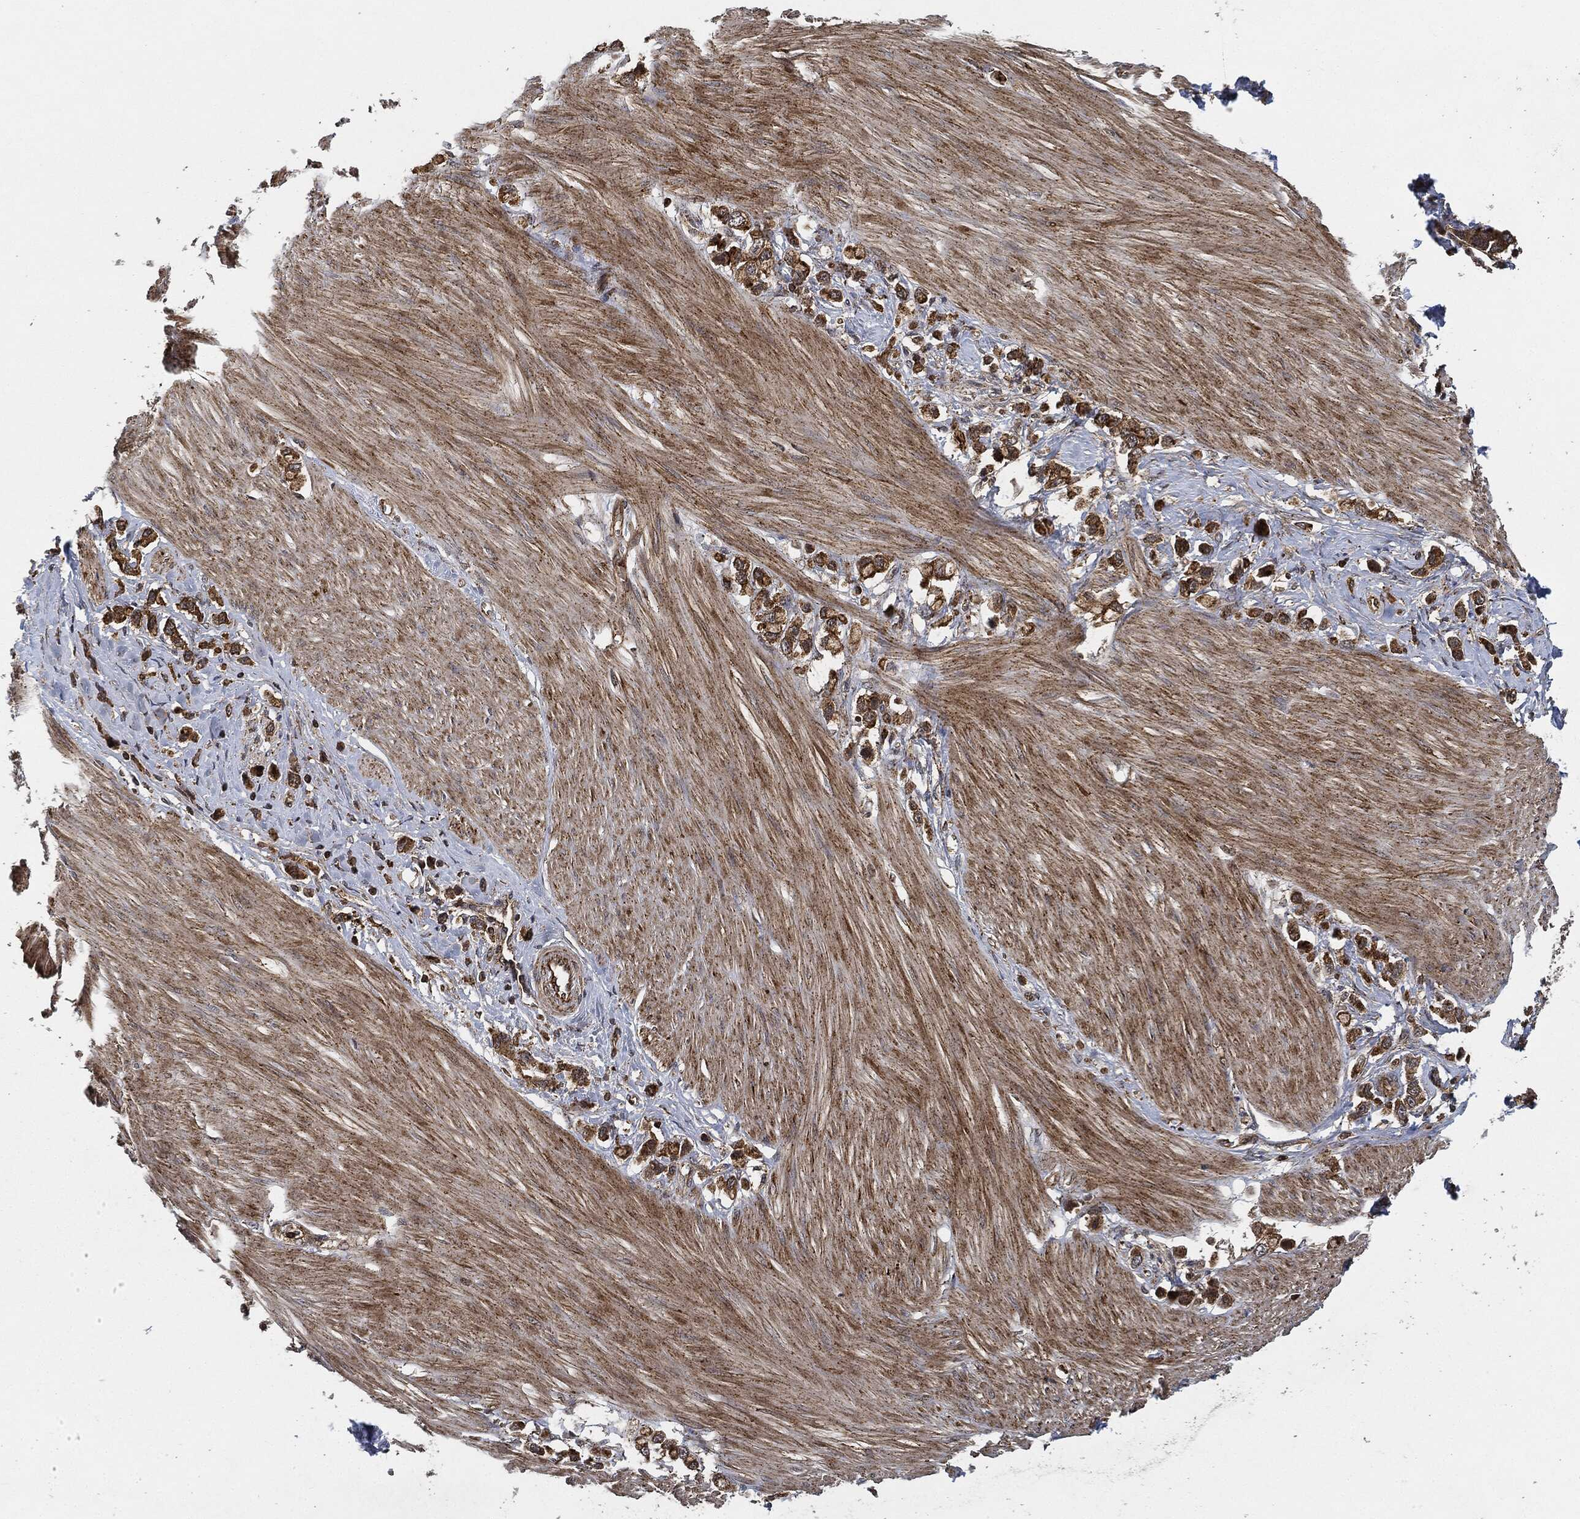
{"staining": {"intensity": "strong", "quantity": ">75%", "location": "cytoplasmic/membranous"}, "tissue": "stomach cancer", "cell_type": "Tumor cells", "image_type": "cancer", "snomed": [{"axis": "morphology", "description": "Normal tissue, NOS"}, {"axis": "morphology", "description": "Adenocarcinoma, NOS"}, {"axis": "morphology", "description": "Adenocarcinoma, High grade"}, {"axis": "topography", "description": "Stomach, upper"}, {"axis": "topography", "description": "Stomach"}], "caption": "Protein positivity by immunohistochemistry (IHC) displays strong cytoplasmic/membranous expression in about >75% of tumor cells in stomach cancer. (Brightfield microscopy of DAB IHC at high magnification).", "gene": "MAP3K3", "patient": {"sex": "female", "age": 65}}